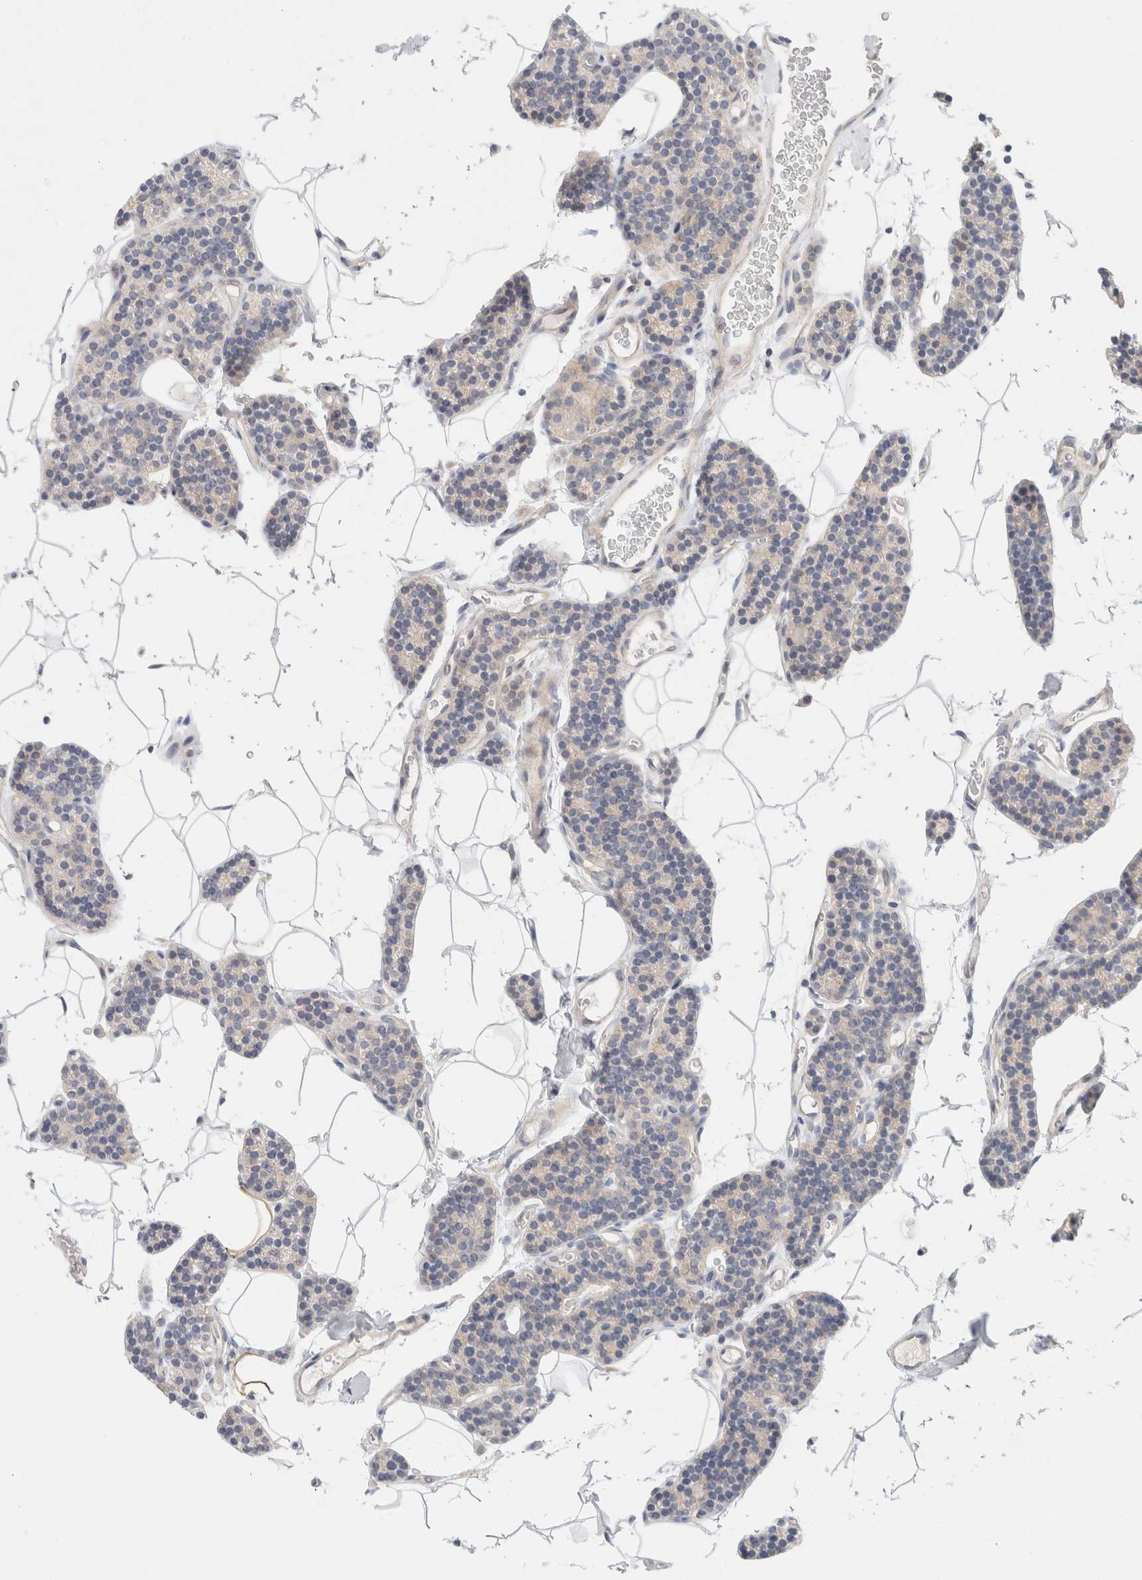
{"staining": {"intensity": "moderate", "quantity": "<25%", "location": "nuclear"}, "tissue": "parathyroid gland", "cell_type": "Glandular cells", "image_type": "normal", "snomed": [{"axis": "morphology", "description": "Normal tissue, NOS"}, {"axis": "topography", "description": "Parathyroid gland"}], "caption": "About <25% of glandular cells in normal human parathyroid gland demonstrate moderate nuclear protein staining as visualized by brown immunohistochemical staining.", "gene": "SDR16C5", "patient": {"sex": "male", "age": 52}}